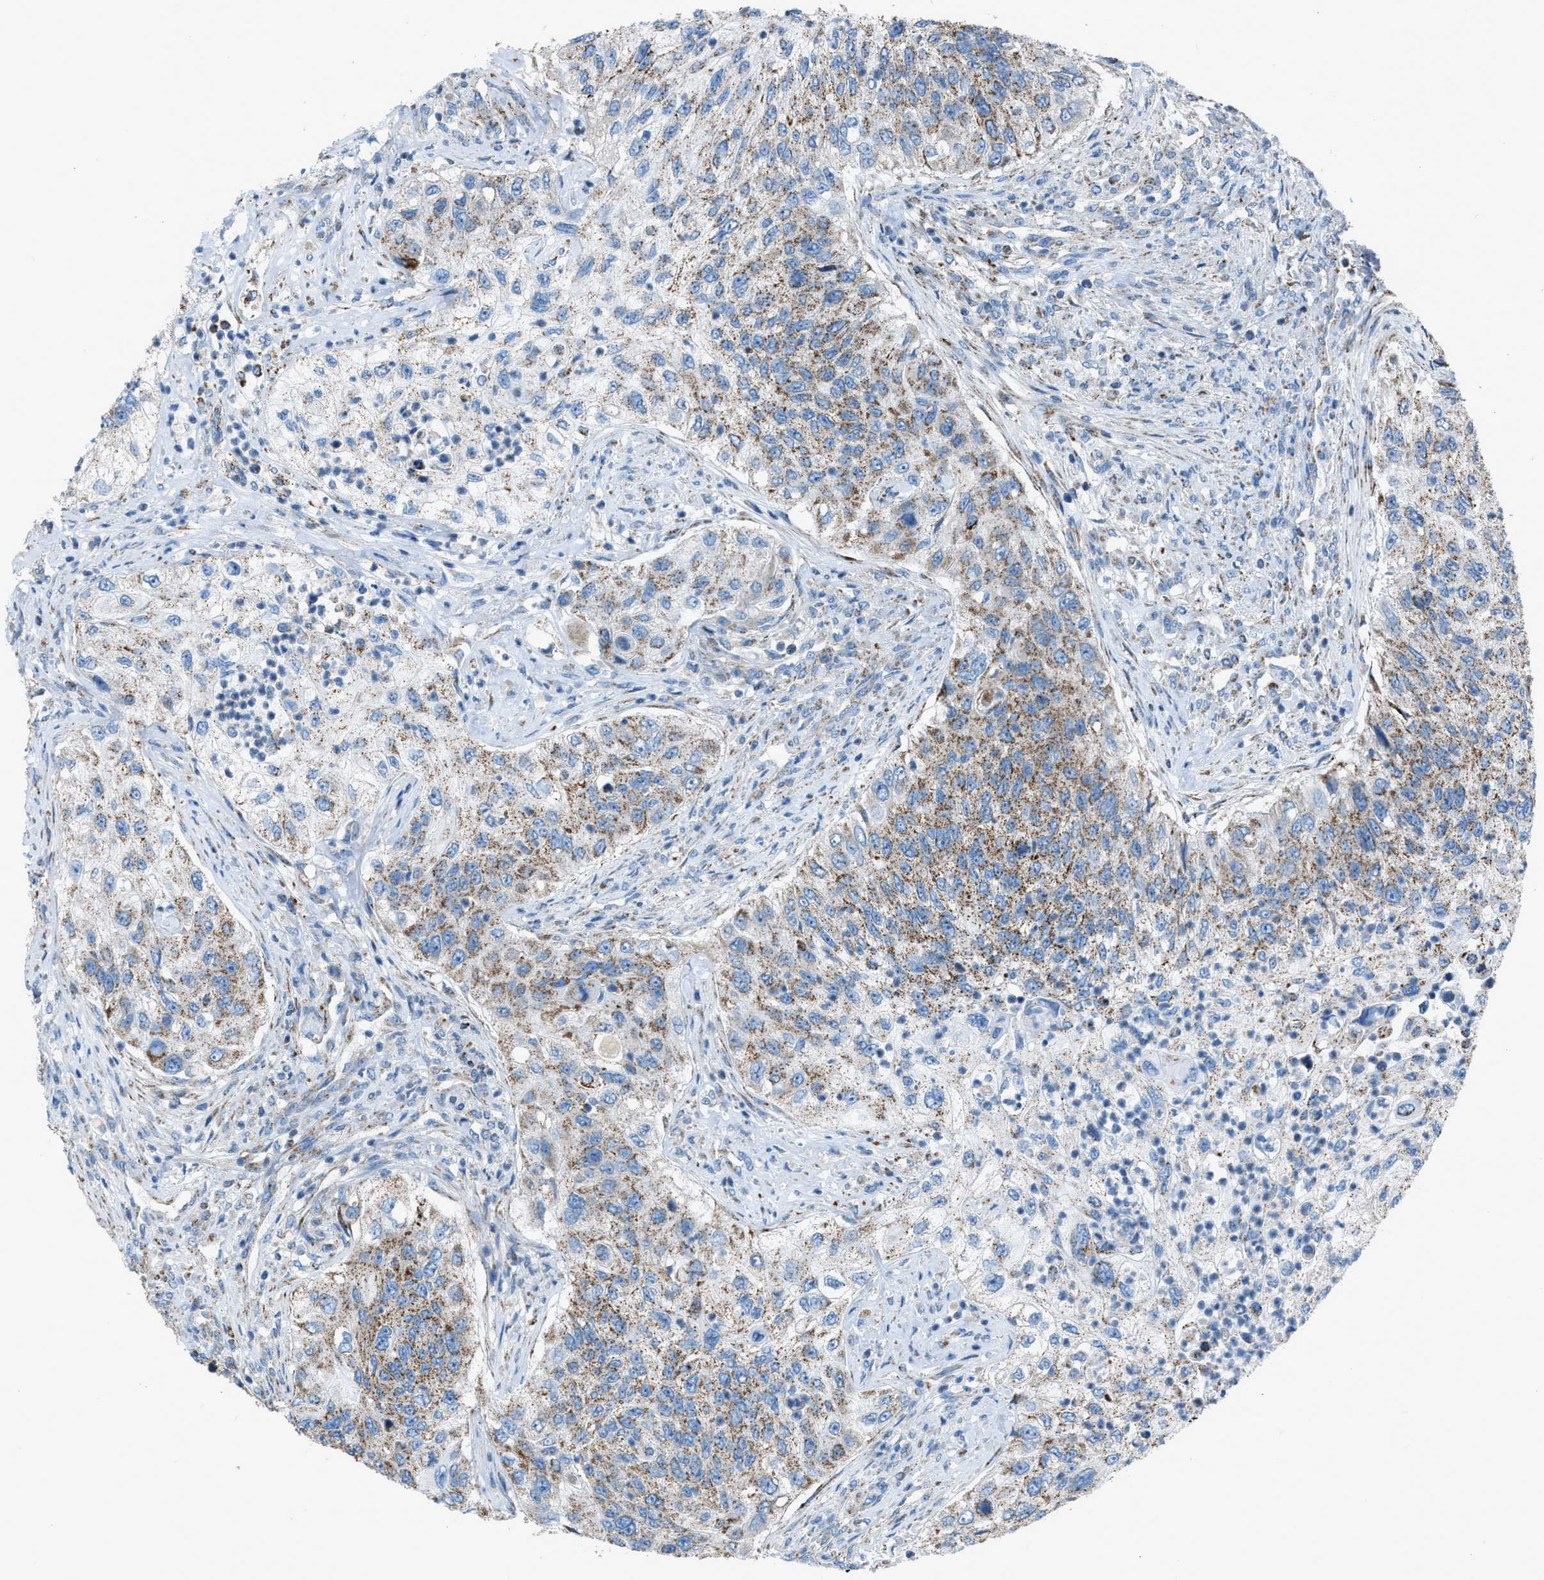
{"staining": {"intensity": "moderate", "quantity": "25%-75%", "location": "cytoplasmic/membranous"}, "tissue": "urothelial cancer", "cell_type": "Tumor cells", "image_type": "cancer", "snomed": [{"axis": "morphology", "description": "Urothelial carcinoma, High grade"}, {"axis": "topography", "description": "Urinary bladder"}], "caption": "Moderate cytoplasmic/membranous positivity is present in about 25%-75% of tumor cells in urothelial carcinoma (high-grade).", "gene": "MDH2", "patient": {"sex": "female", "age": 60}}